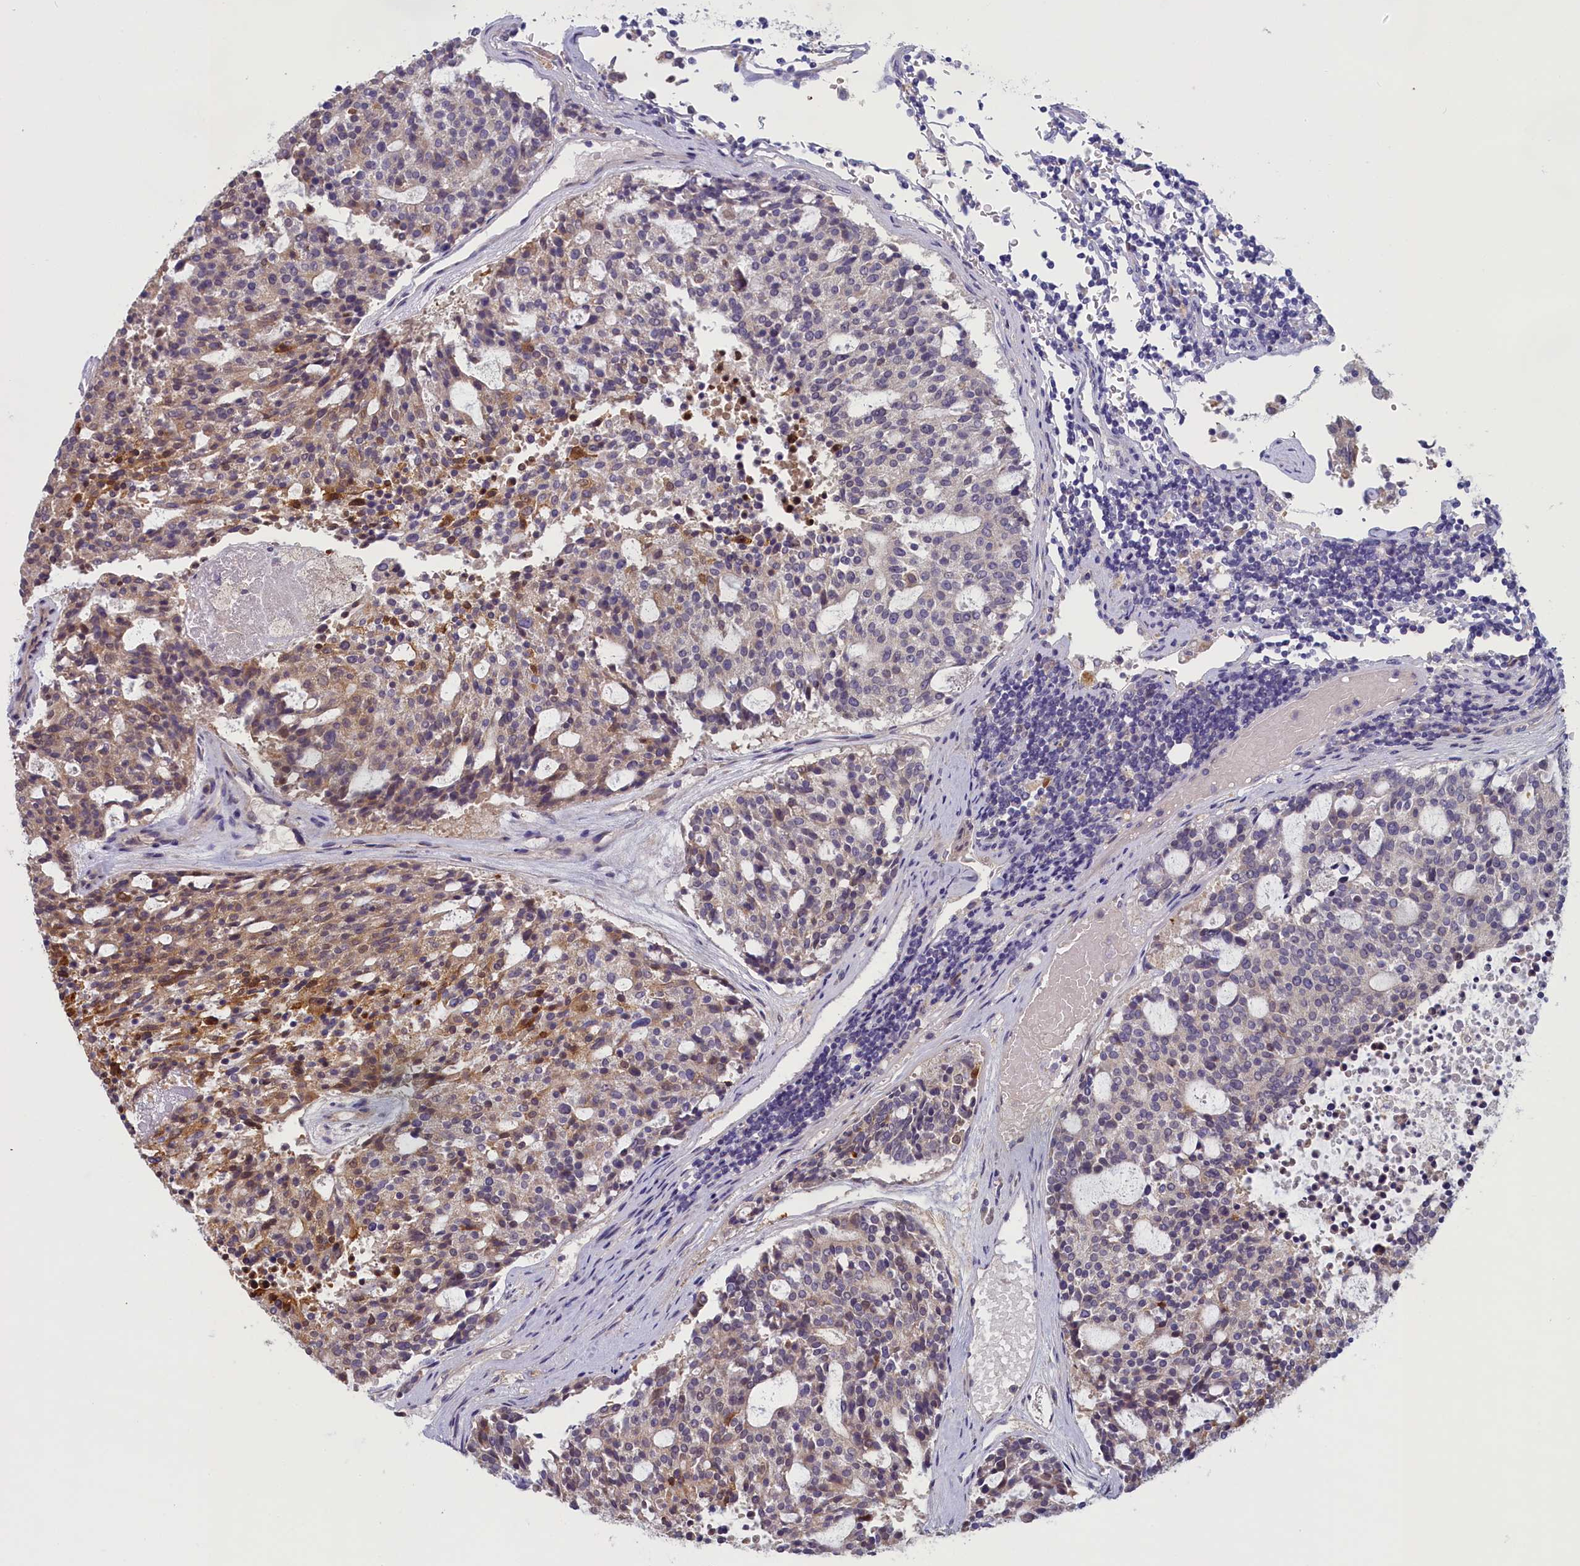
{"staining": {"intensity": "moderate", "quantity": "25%-75%", "location": "cytoplasmic/membranous,nuclear"}, "tissue": "carcinoid", "cell_type": "Tumor cells", "image_type": "cancer", "snomed": [{"axis": "morphology", "description": "Carcinoid, malignant, NOS"}, {"axis": "topography", "description": "Pancreas"}], "caption": "Immunohistochemistry image of neoplastic tissue: human carcinoid (malignant) stained using IHC reveals medium levels of moderate protein expression localized specifically in the cytoplasmic/membranous and nuclear of tumor cells, appearing as a cytoplasmic/membranous and nuclear brown color.", "gene": "UCHL3", "patient": {"sex": "female", "age": 54}}